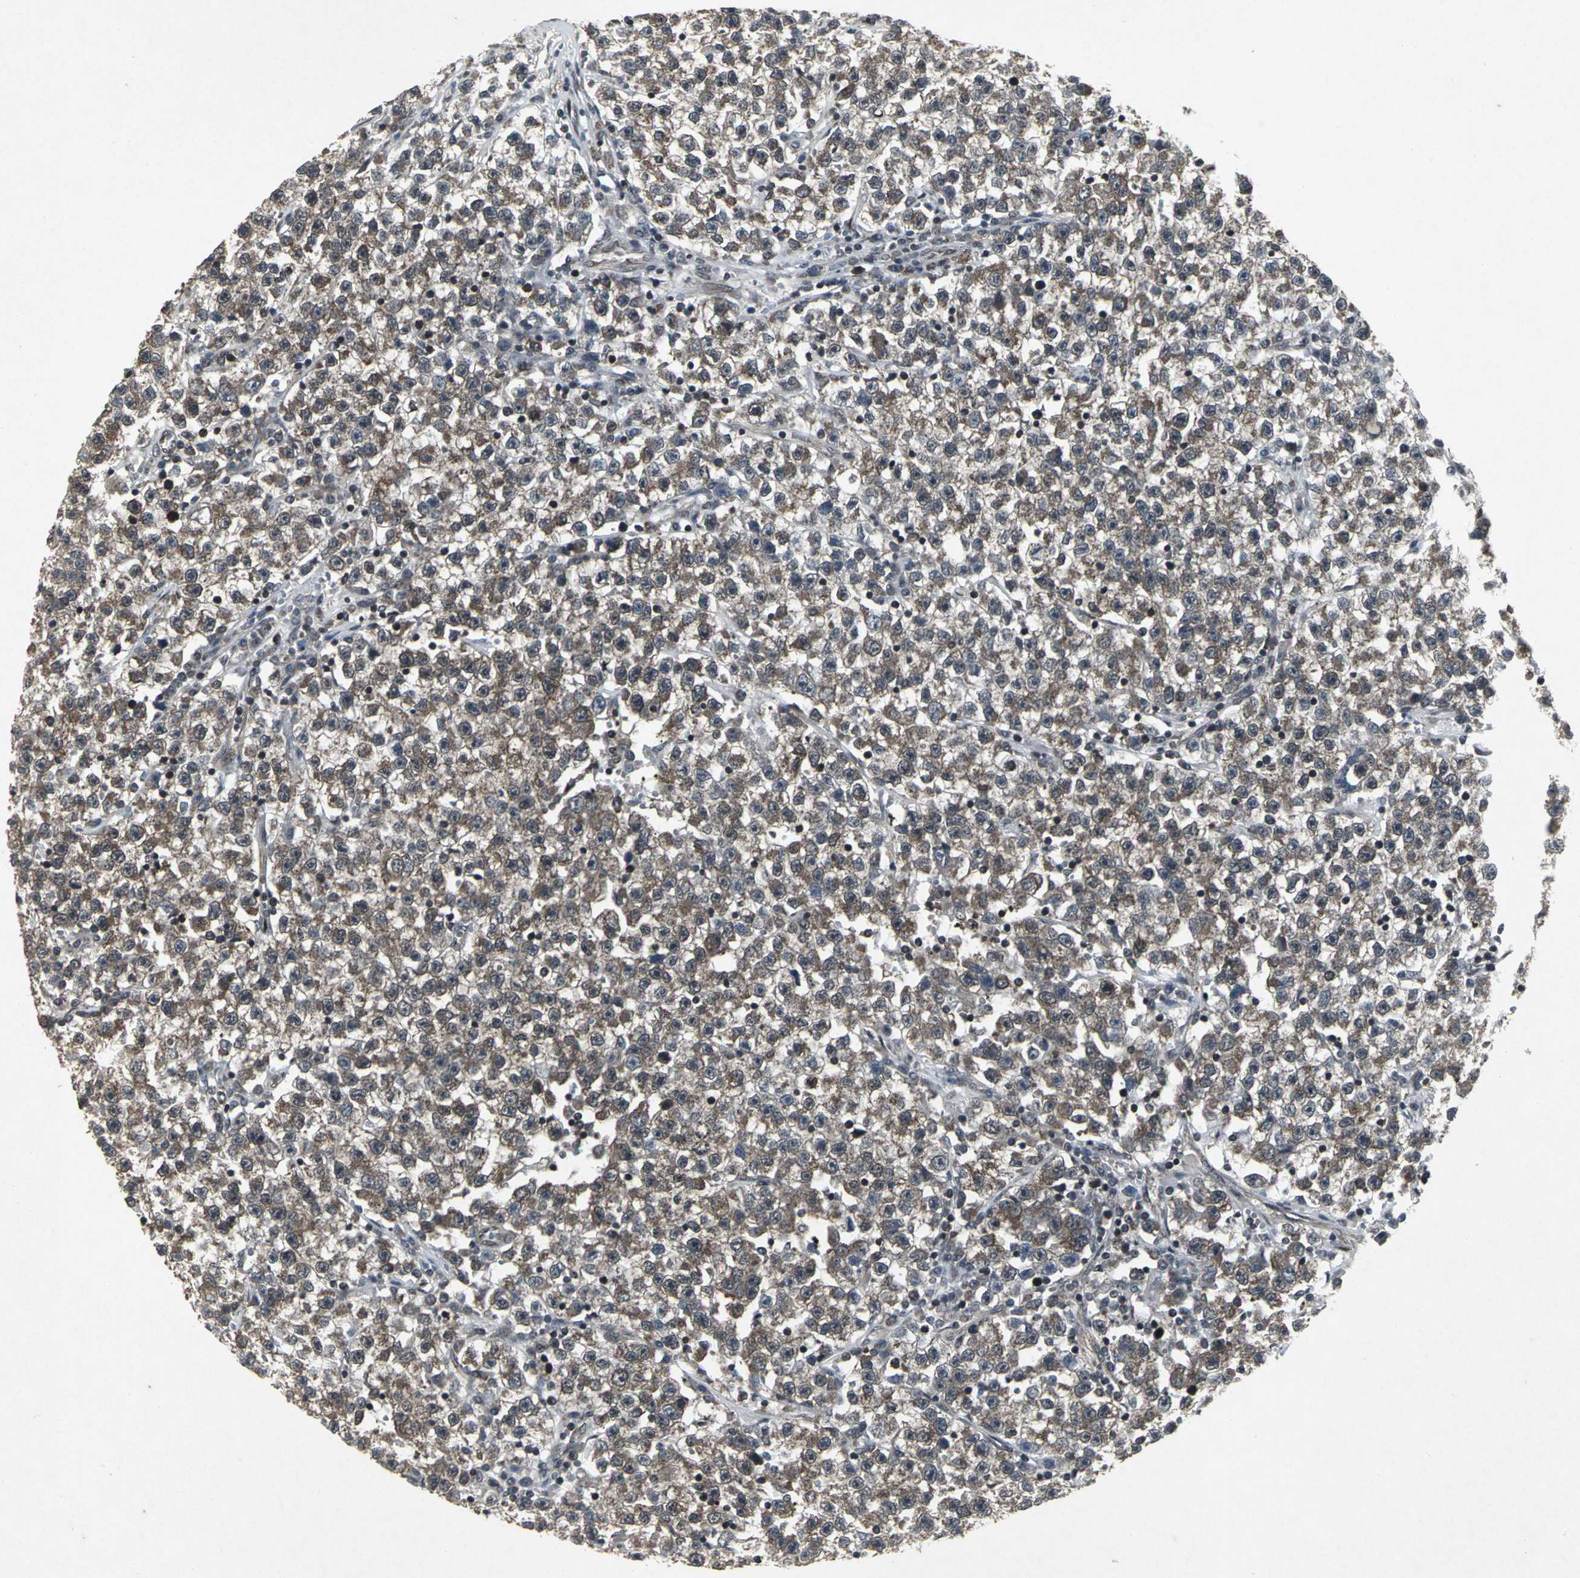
{"staining": {"intensity": "moderate", "quantity": ">75%", "location": "cytoplasmic/membranous"}, "tissue": "testis cancer", "cell_type": "Tumor cells", "image_type": "cancer", "snomed": [{"axis": "morphology", "description": "Seminoma, NOS"}, {"axis": "topography", "description": "Testis"}], "caption": "Protein staining displays moderate cytoplasmic/membranous positivity in approximately >75% of tumor cells in seminoma (testis). (Brightfield microscopy of DAB IHC at high magnification).", "gene": "SH2B3", "patient": {"sex": "male", "age": 22}}